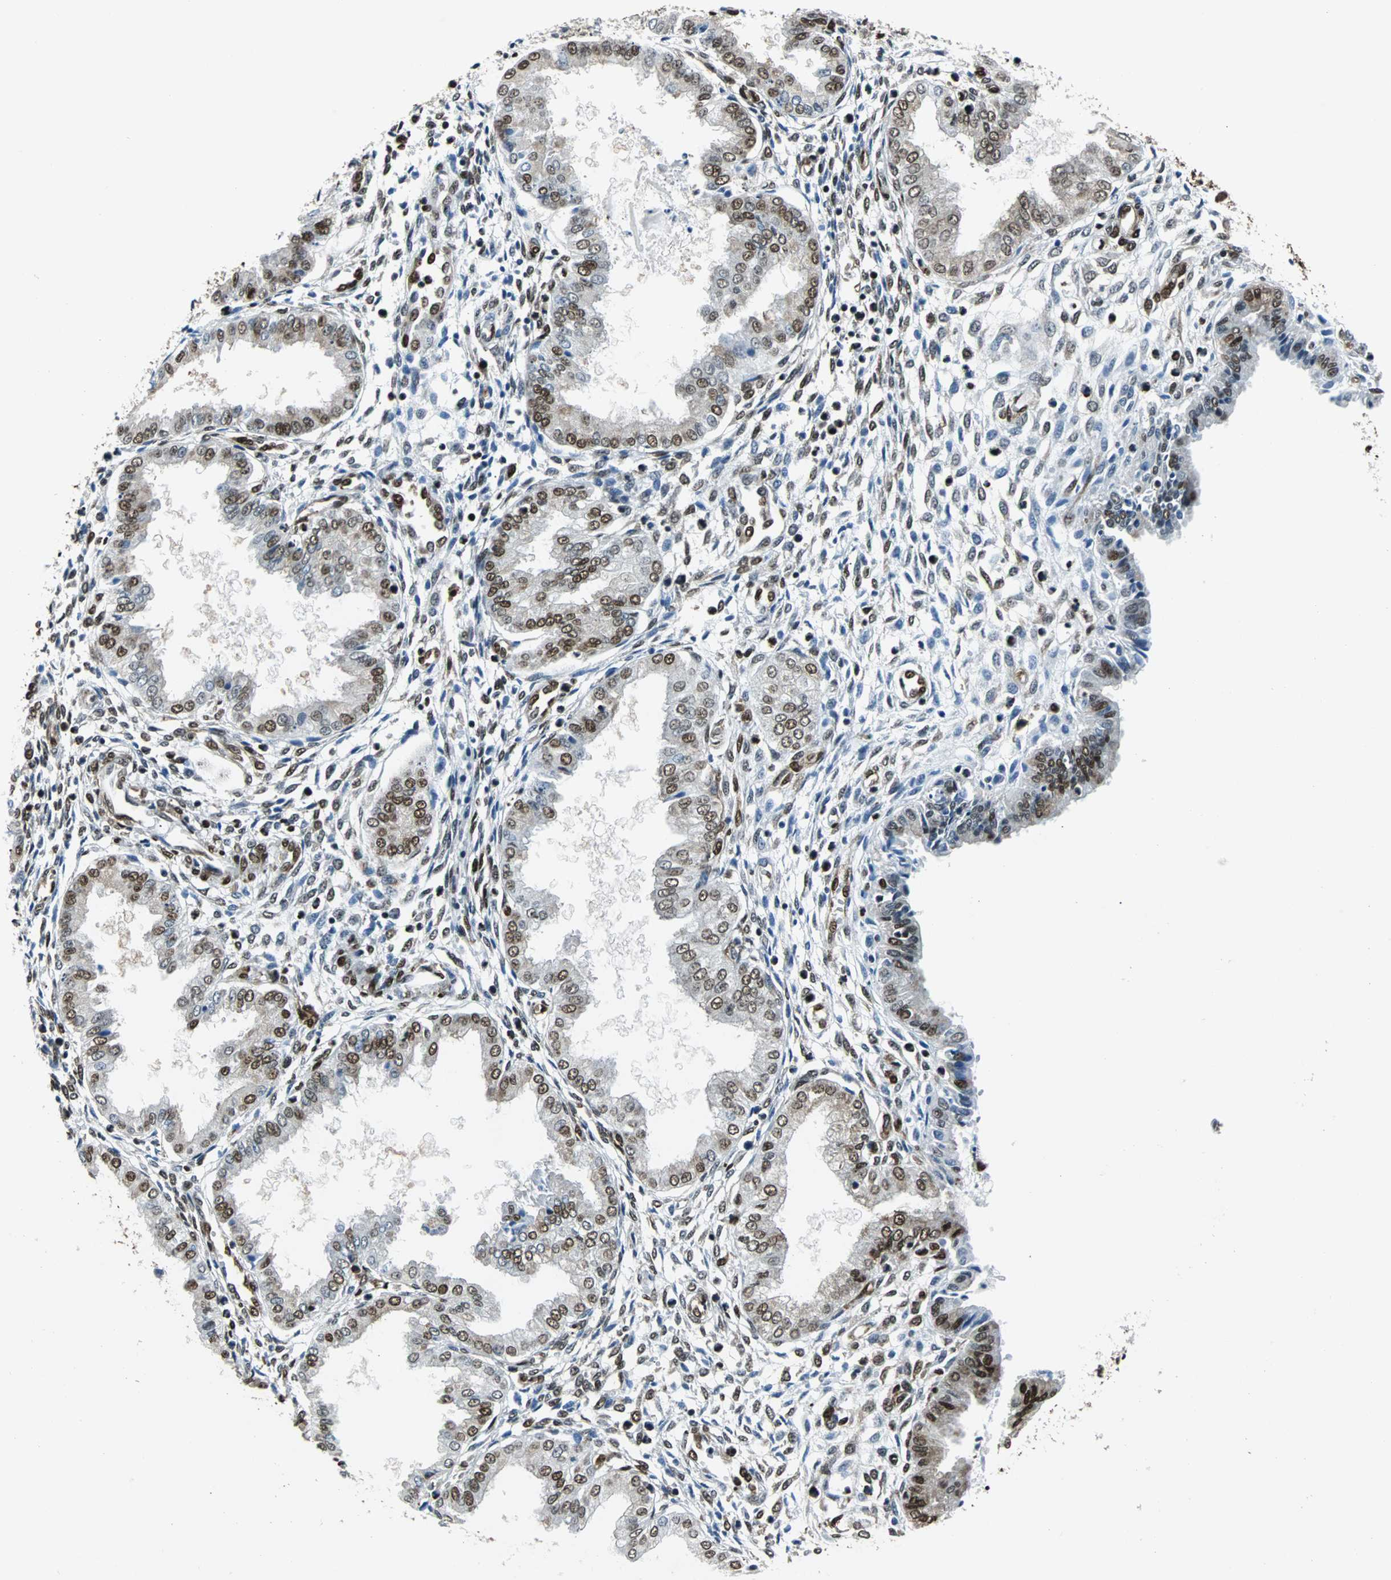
{"staining": {"intensity": "strong", "quantity": "25%-75%", "location": "nuclear"}, "tissue": "endometrium", "cell_type": "Cells in endometrial stroma", "image_type": "normal", "snomed": [{"axis": "morphology", "description": "Normal tissue, NOS"}, {"axis": "topography", "description": "Endometrium"}], "caption": "Immunohistochemistry (IHC) staining of unremarkable endometrium, which exhibits high levels of strong nuclear staining in approximately 25%-75% of cells in endometrial stroma indicating strong nuclear protein expression. The staining was performed using DAB (brown) for protein detection and nuclei were counterstained in hematoxylin (blue).", "gene": "FUBP1", "patient": {"sex": "female", "age": 33}}